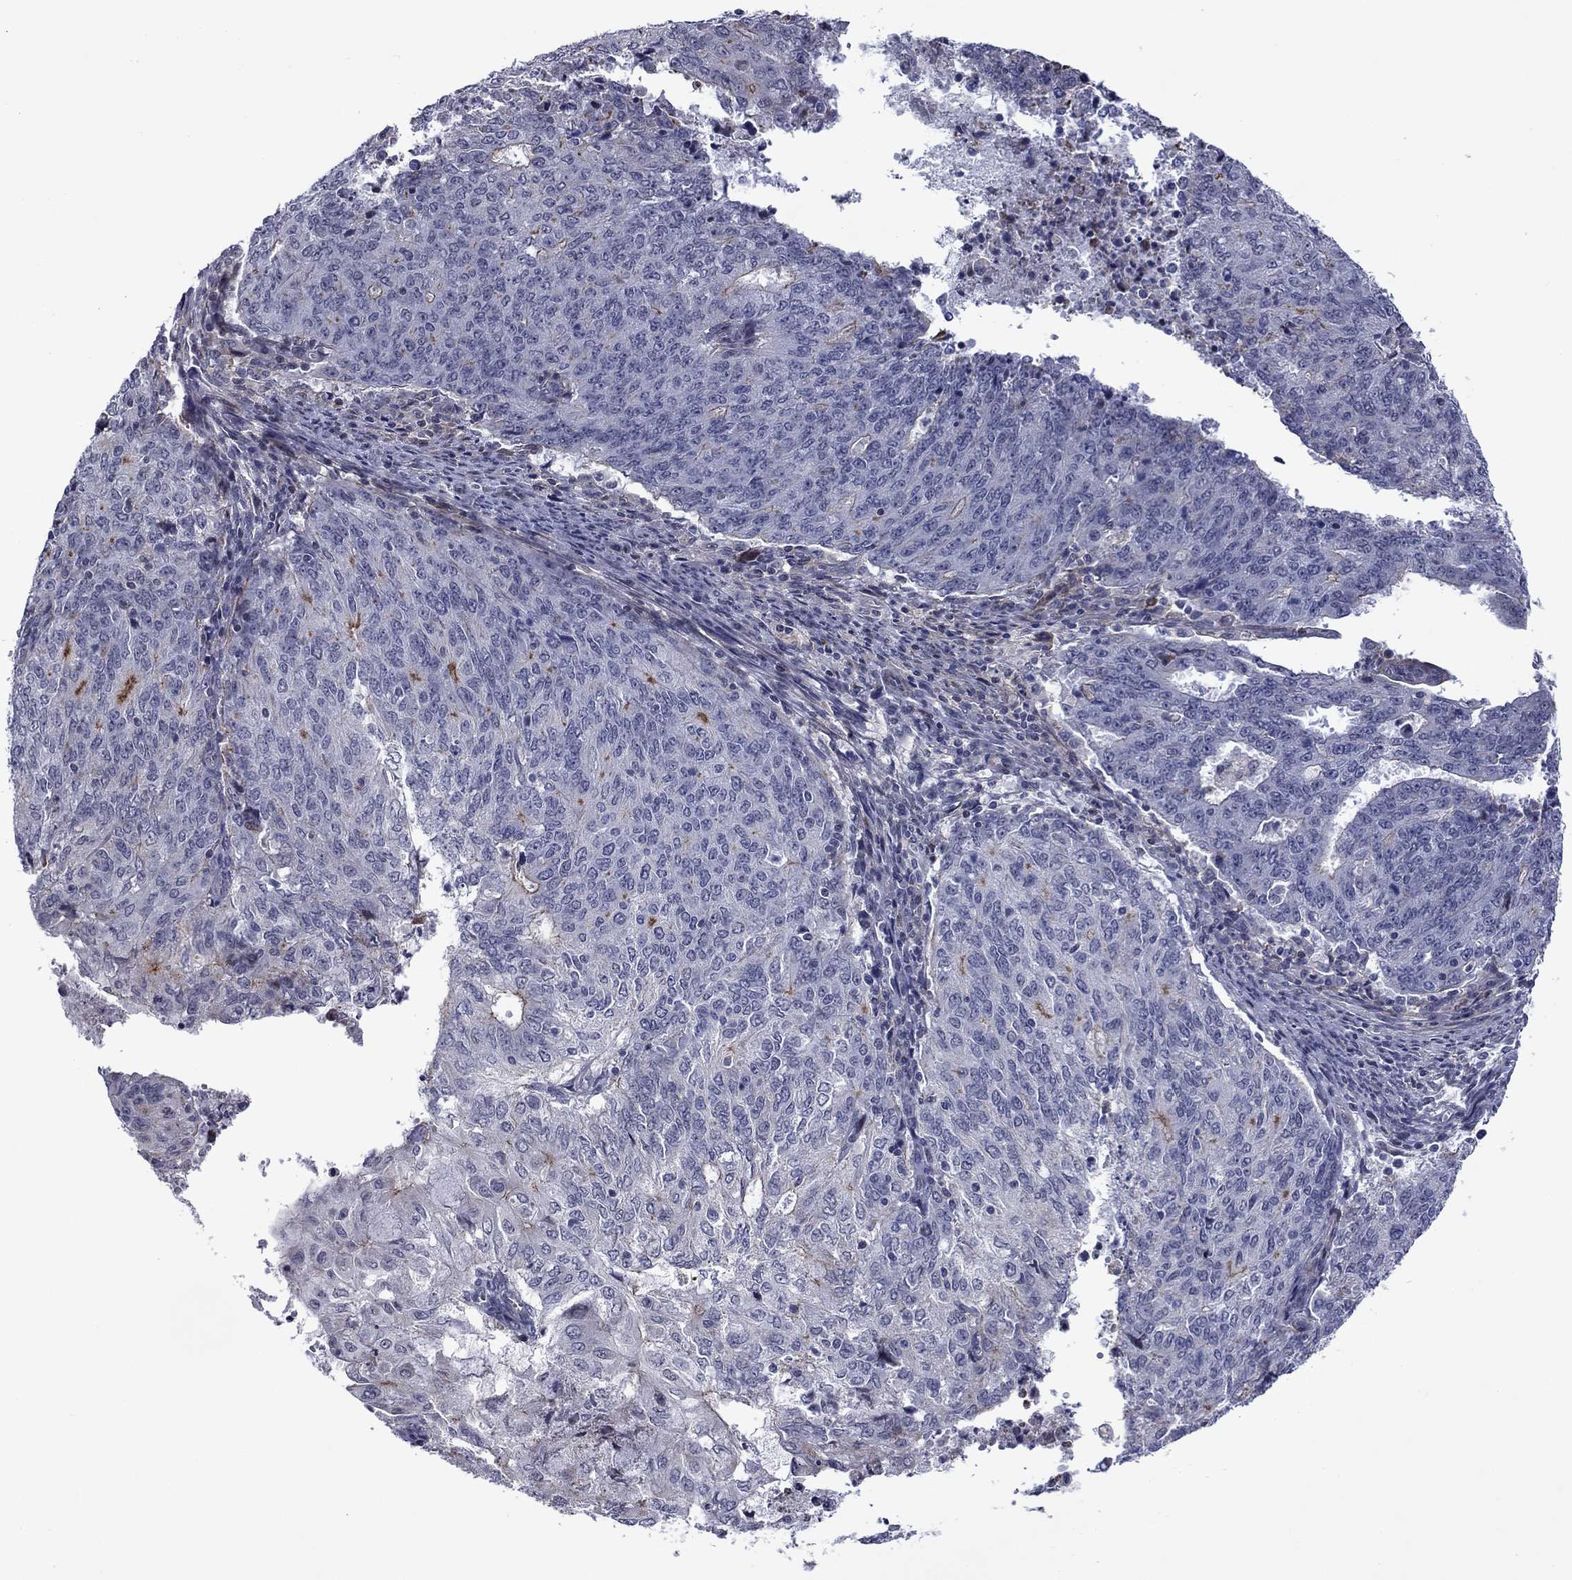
{"staining": {"intensity": "negative", "quantity": "none", "location": "none"}, "tissue": "endometrial cancer", "cell_type": "Tumor cells", "image_type": "cancer", "snomed": [{"axis": "morphology", "description": "Adenocarcinoma, NOS"}, {"axis": "topography", "description": "Endometrium"}], "caption": "Immunohistochemistry of human adenocarcinoma (endometrial) reveals no positivity in tumor cells.", "gene": "B3GAT1", "patient": {"sex": "female", "age": 82}}